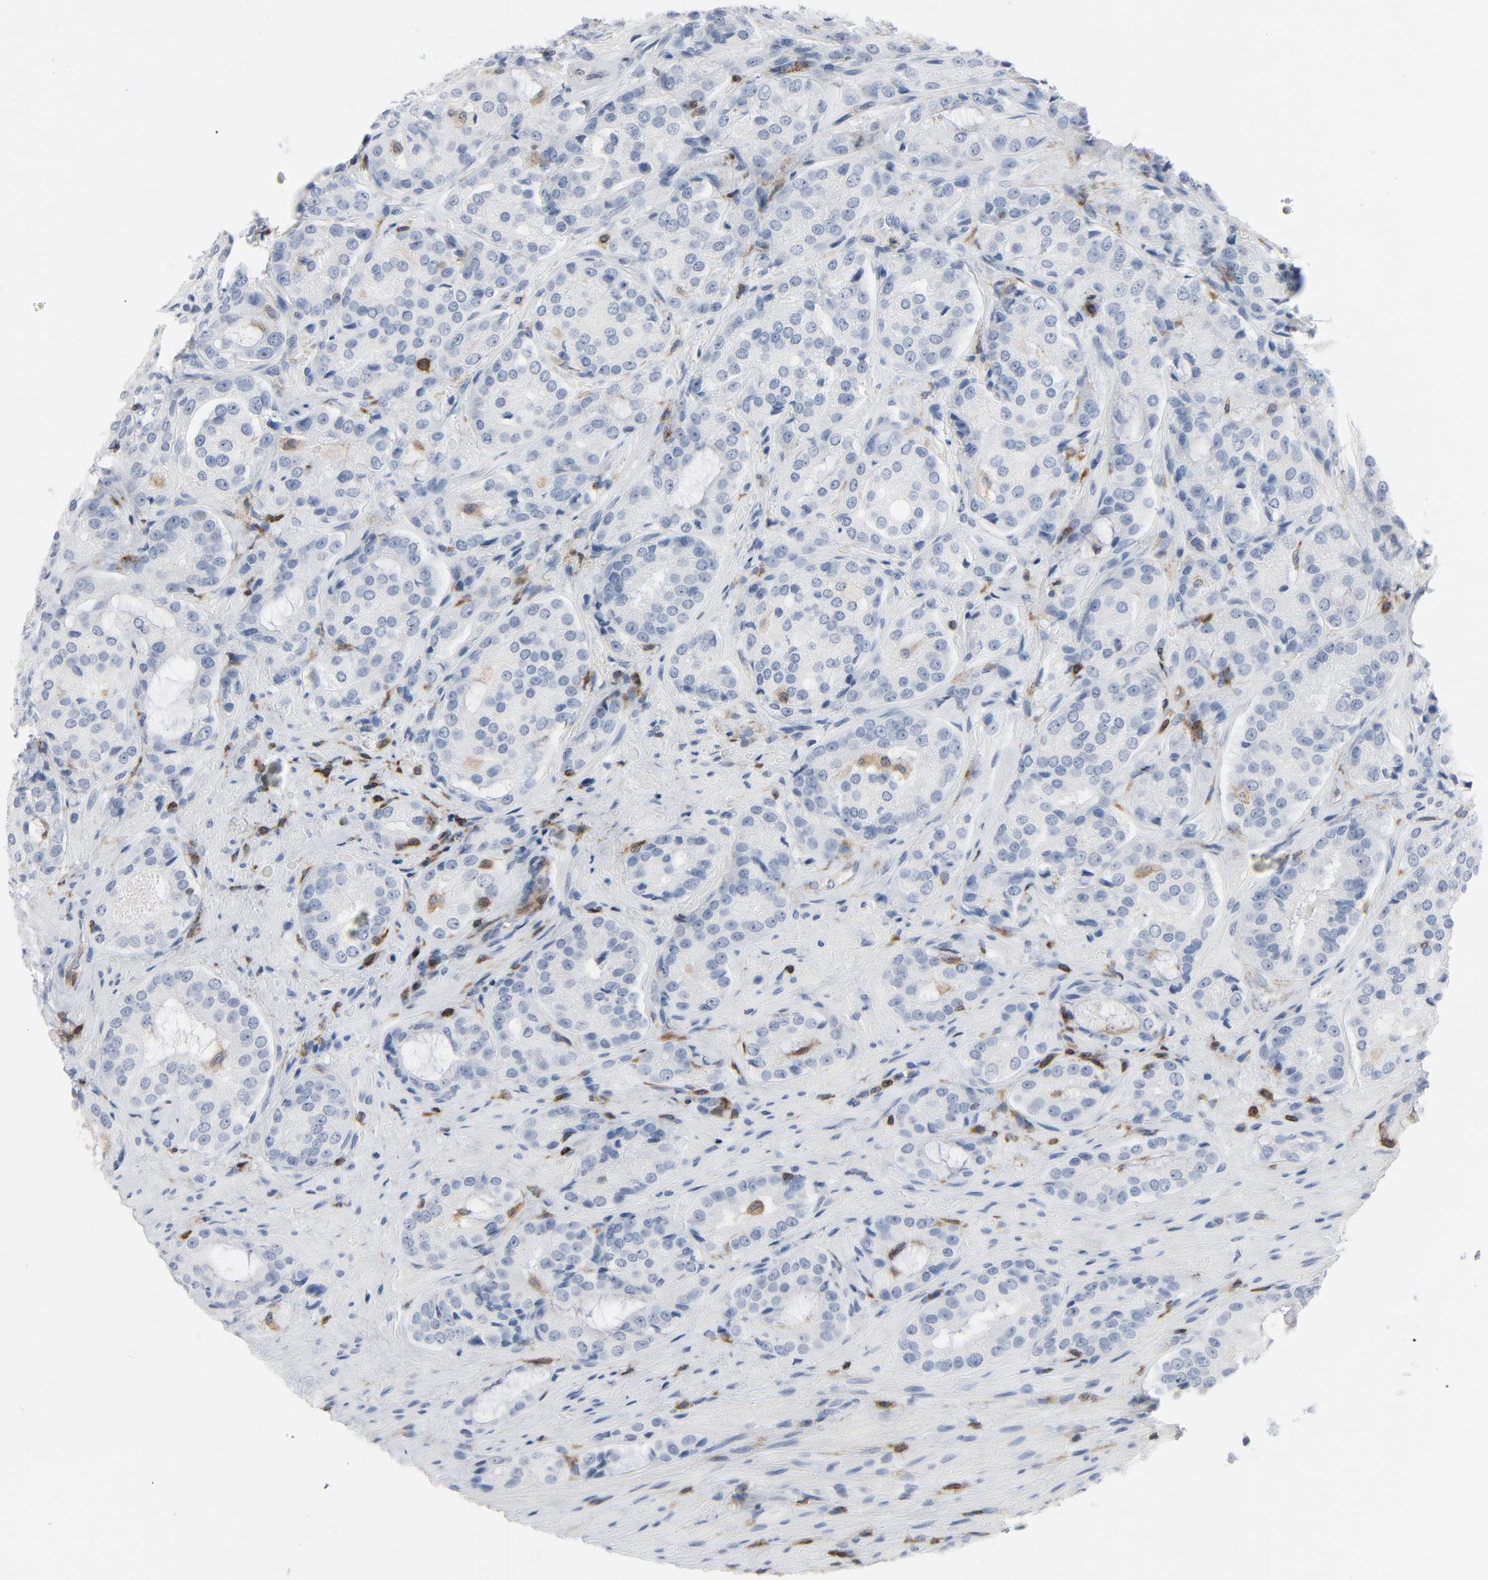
{"staining": {"intensity": "negative", "quantity": "none", "location": "none"}, "tissue": "prostate cancer", "cell_type": "Tumor cells", "image_type": "cancer", "snomed": [{"axis": "morphology", "description": "Adenocarcinoma, High grade"}, {"axis": "topography", "description": "Prostate"}], "caption": "DAB (3,3'-diaminobenzidine) immunohistochemical staining of human adenocarcinoma (high-grade) (prostate) shows no significant staining in tumor cells.", "gene": "LCP2", "patient": {"sex": "male", "age": 72}}